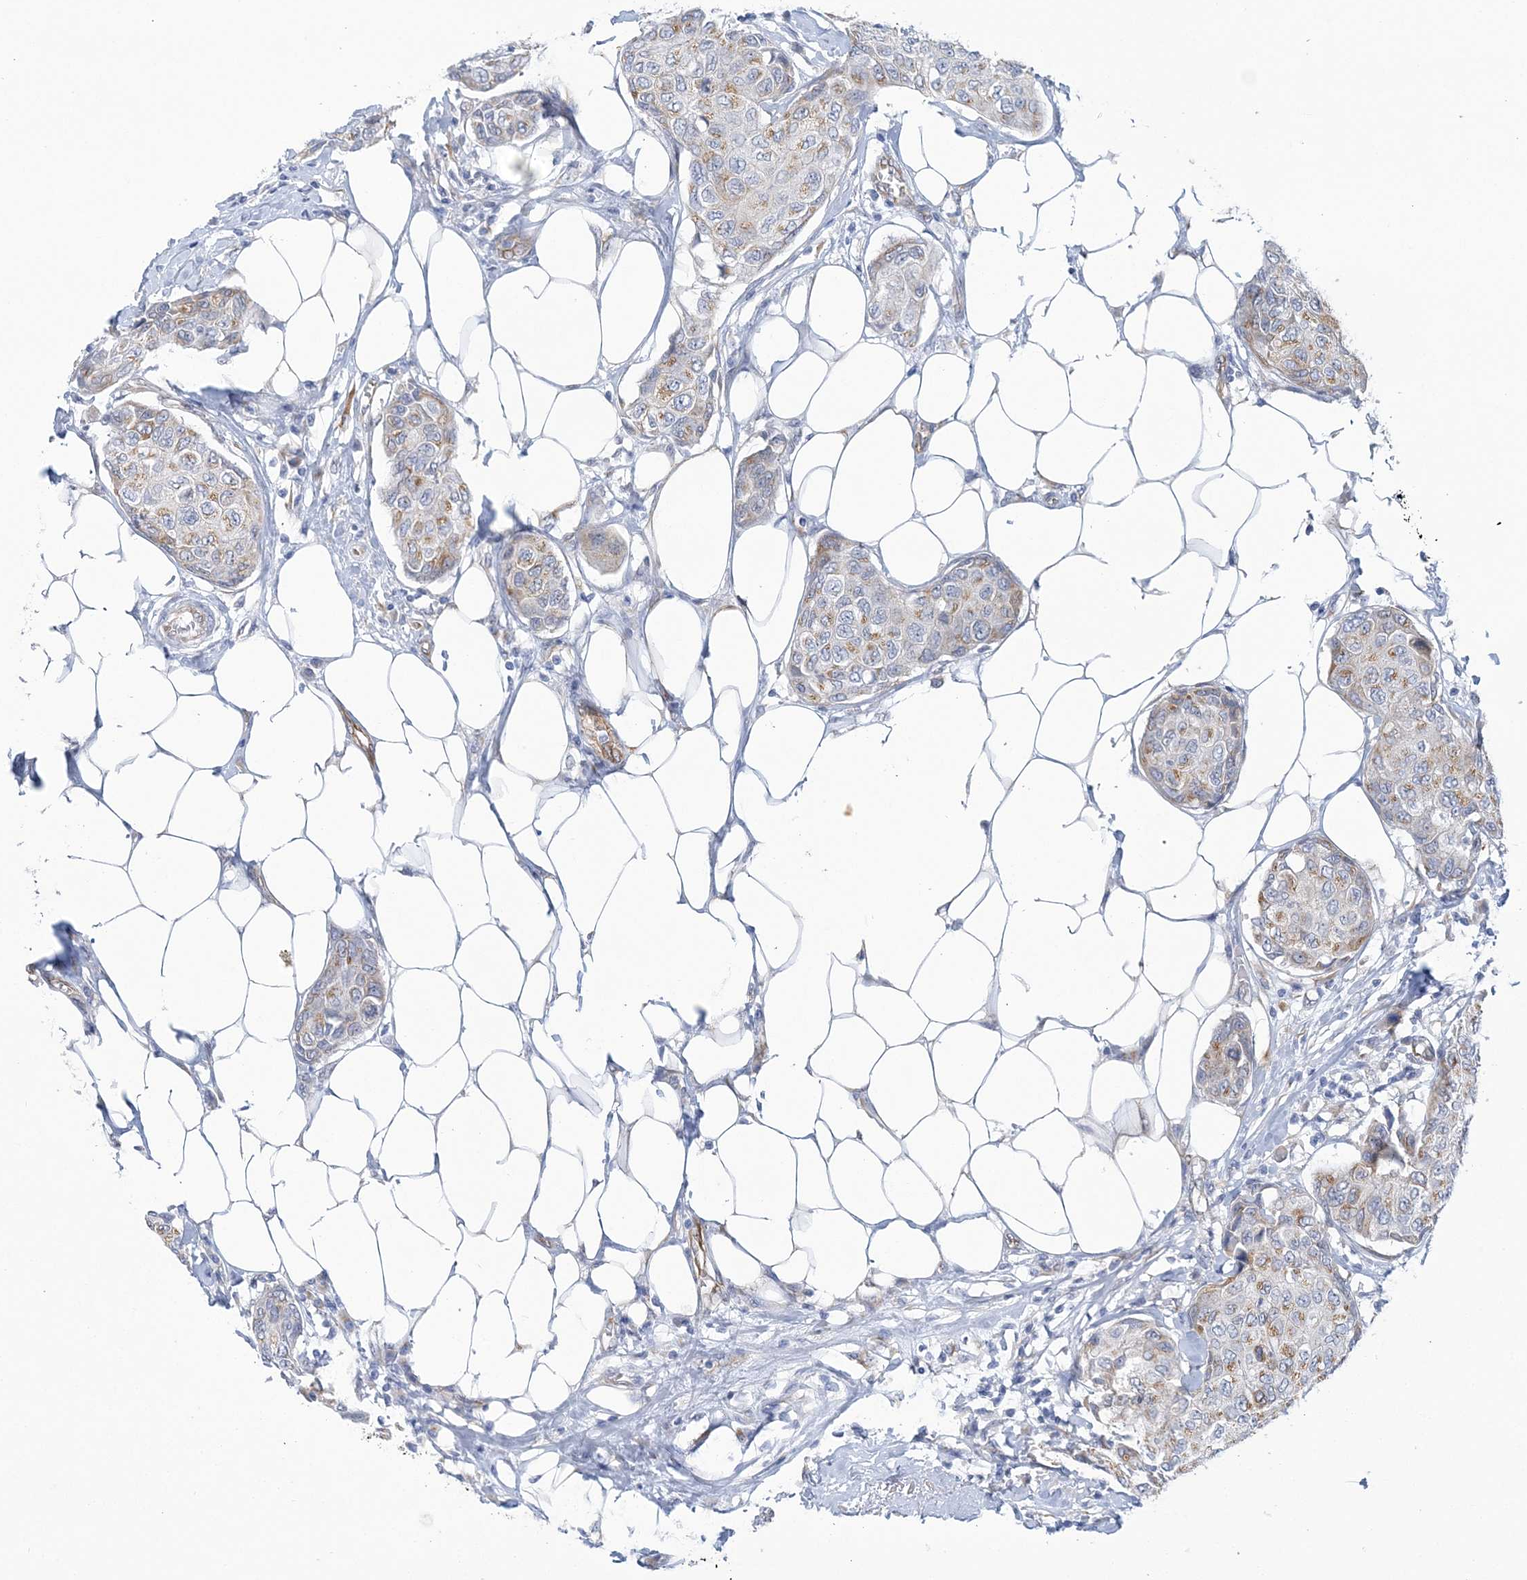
{"staining": {"intensity": "weak", "quantity": "25%-75%", "location": "cytoplasmic/membranous"}, "tissue": "breast cancer", "cell_type": "Tumor cells", "image_type": "cancer", "snomed": [{"axis": "morphology", "description": "Duct carcinoma"}, {"axis": "topography", "description": "Breast"}], "caption": "Immunohistochemistry of breast cancer (invasive ductal carcinoma) exhibits low levels of weak cytoplasmic/membranous expression in approximately 25%-75% of tumor cells.", "gene": "PLEKHG4B", "patient": {"sex": "female", "age": 80}}